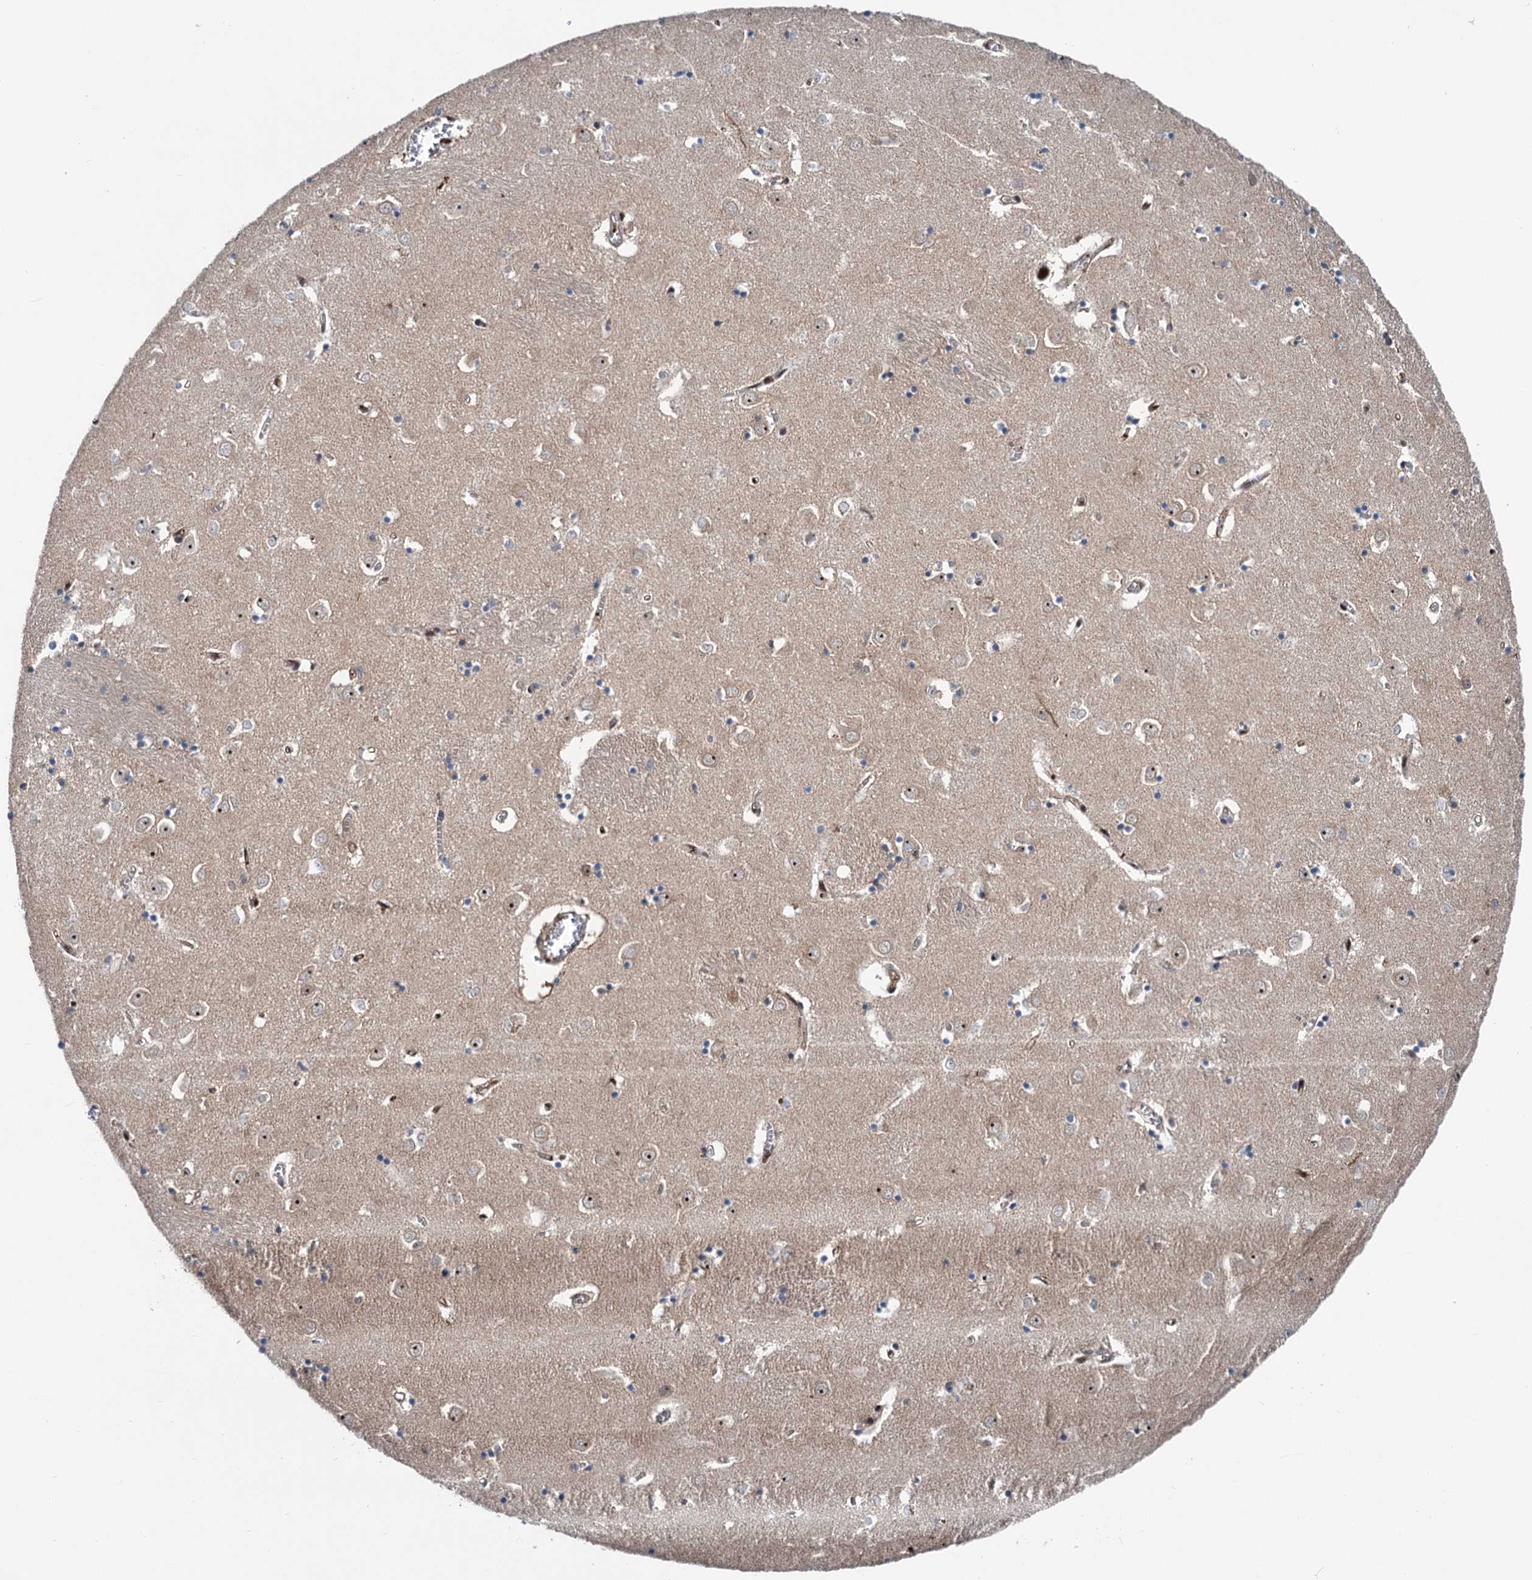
{"staining": {"intensity": "moderate", "quantity": "<25%", "location": "nuclear"}, "tissue": "caudate", "cell_type": "Glial cells", "image_type": "normal", "snomed": [{"axis": "morphology", "description": "Normal tissue, NOS"}, {"axis": "topography", "description": "Lateral ventricle wall"}], "caption": "Moderate nuclear expression for a protein is appreciated in approximately <25% of glial cells of unremarkable caudate using immunohistochemistry (IHC).", "gene": "GPBP1", "patient": {"sex": "male", "age": 70}}